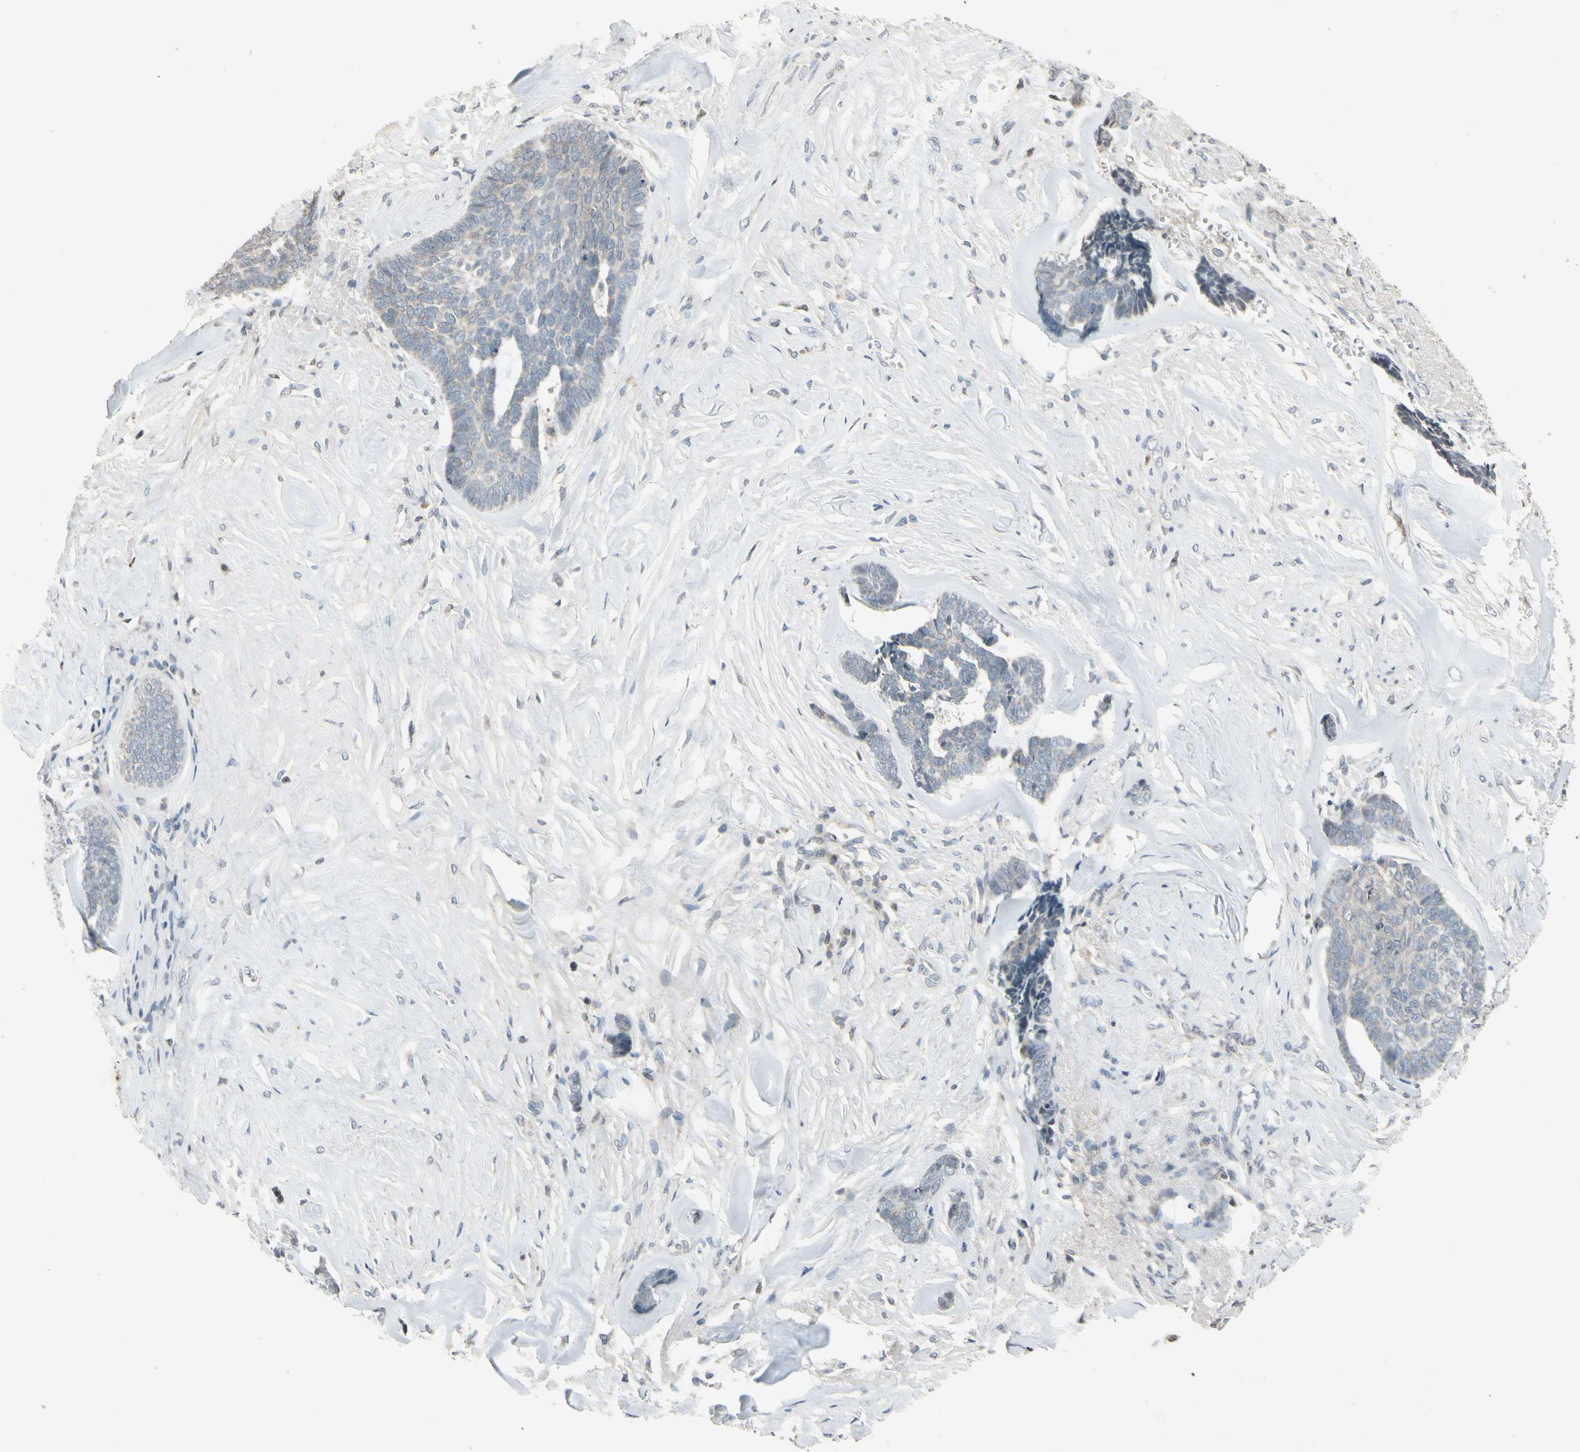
{"staining": {"intensity": "weak", "quantity": "25%-75%", "location": "cytoplasmic/membranous"}, "tissue": "skin cancer", "cell_type": "Tumor cells", "image_type": "cancer", "snomed": [{"axis": "morphology", "description": "Basal cell carcinoma"}, {"axis": "topography", "description": "Skin"}], "caption": "A low amount of weak cytoplasmic/membranous staining is present in approximately 25%-75% of tumor cells in skin cancer tissue.", "gene": "CLDN11", "patient": {"sex": "male", "age": 84}}